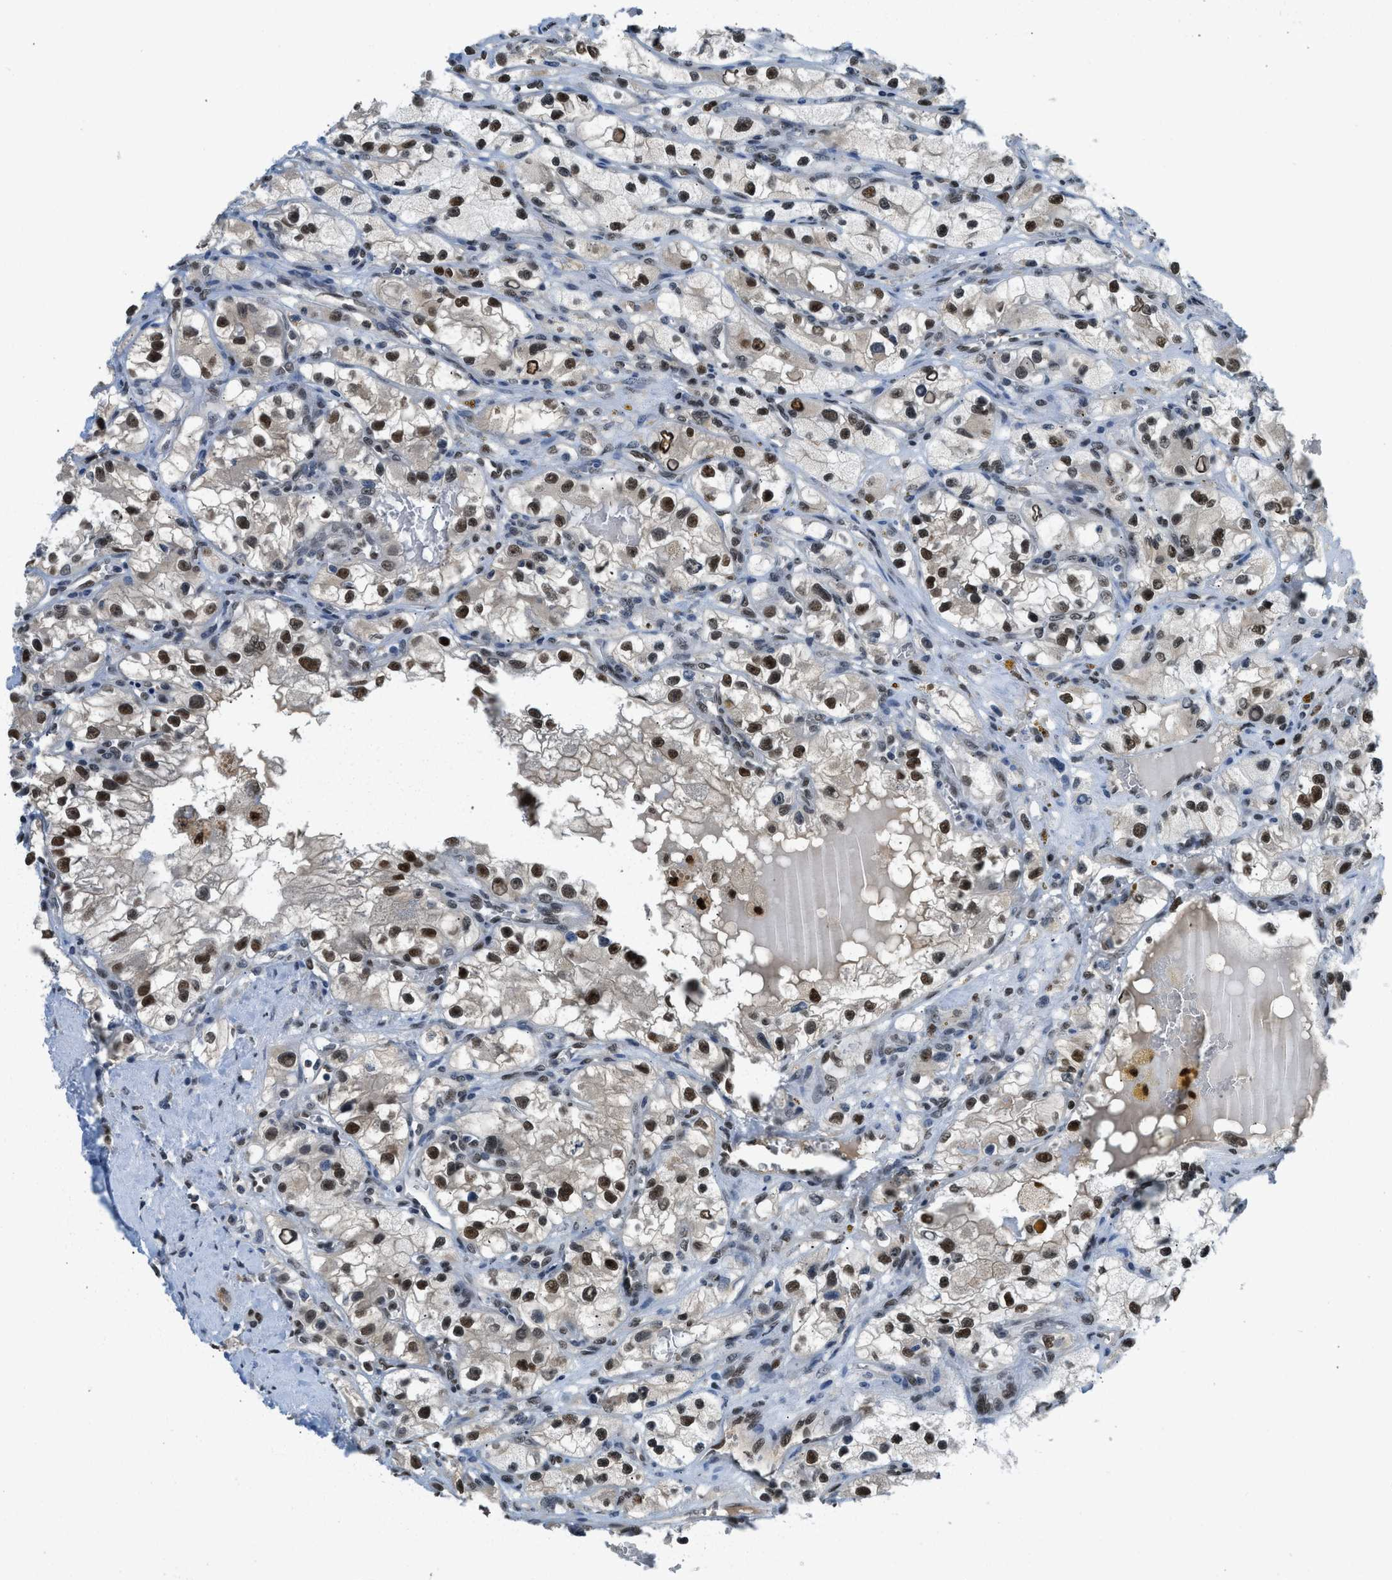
{"staining": {"intensity": "moderate", "quantity": "25%-75%", "location": "nuclear"}, "tissue": "renal cancer", "cell_type": "Tumor cells", "image_type": "cancer", "snomed": [{"axis": "morphology", "description": "Adenocarcinoma, NOS"}, {"axis": "topography", "description": "Kidney"}], "caption": "Immunohistochemistry image of human renal cancer stained for a protein (brown), which demonstrates medium levels of moderate nuclear positivity in about 25%-75% of tumor cells.", "gene": "ALX1", "patient": {"sex": "female", "age": 57}}